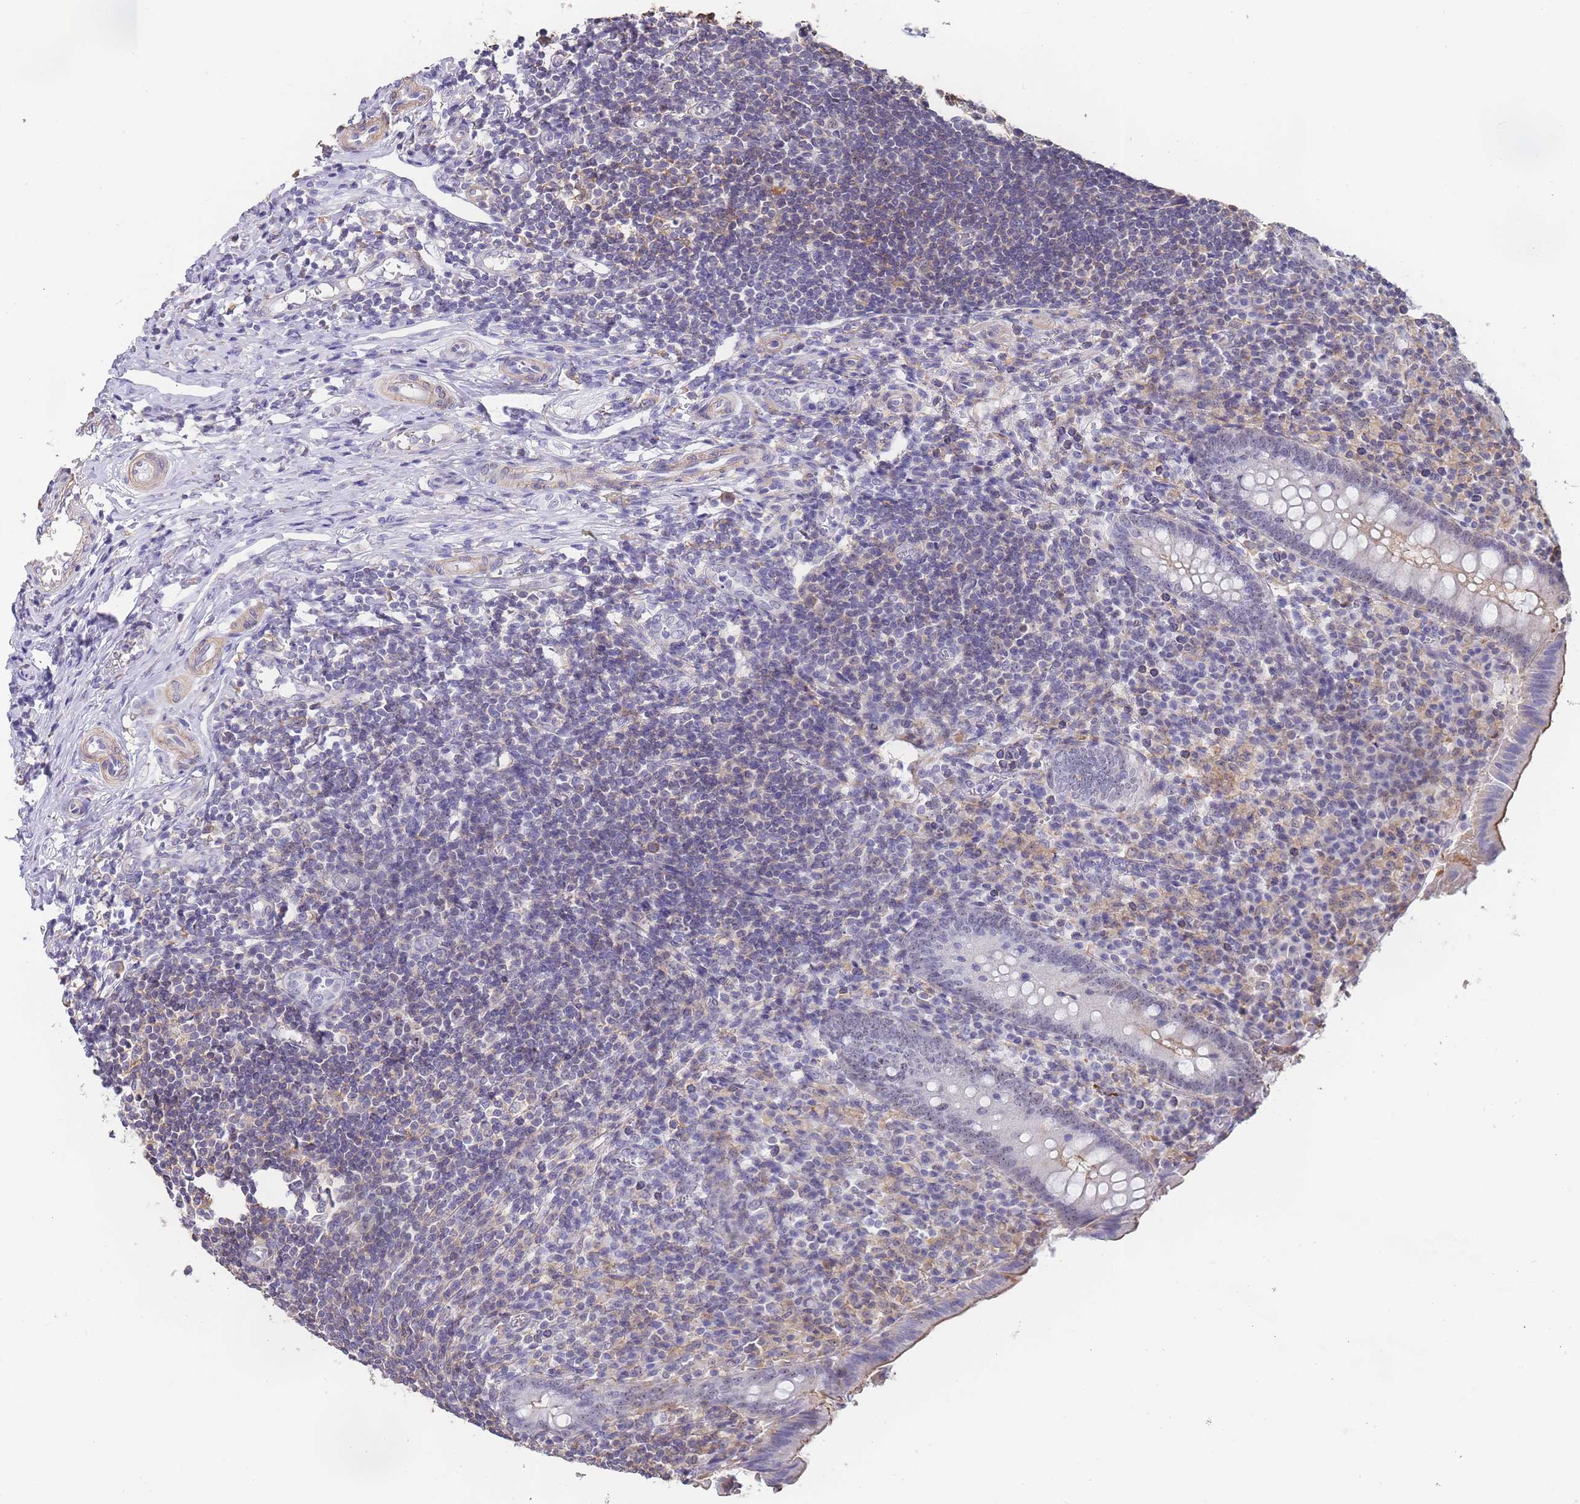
{"staining": {"intensity": "weak", "quantity": "25%-75%", "location": "nuclear"}, "tissue": "appendix", "cell_type": "Glandular cells", "image_type": "normal", "snomed": [{"axis": "morphology", "description": "Normal tissue, NOS"}, {"axis": "topography", "description": "Appendix"}], "caption": "Brown immunohistochemical staining in benign human appendix reveals weak nuclear positivity in about 25%-75% of glandular cells.", "gene": "NOP14", "patient": {"sex": "female", "age": 17}}